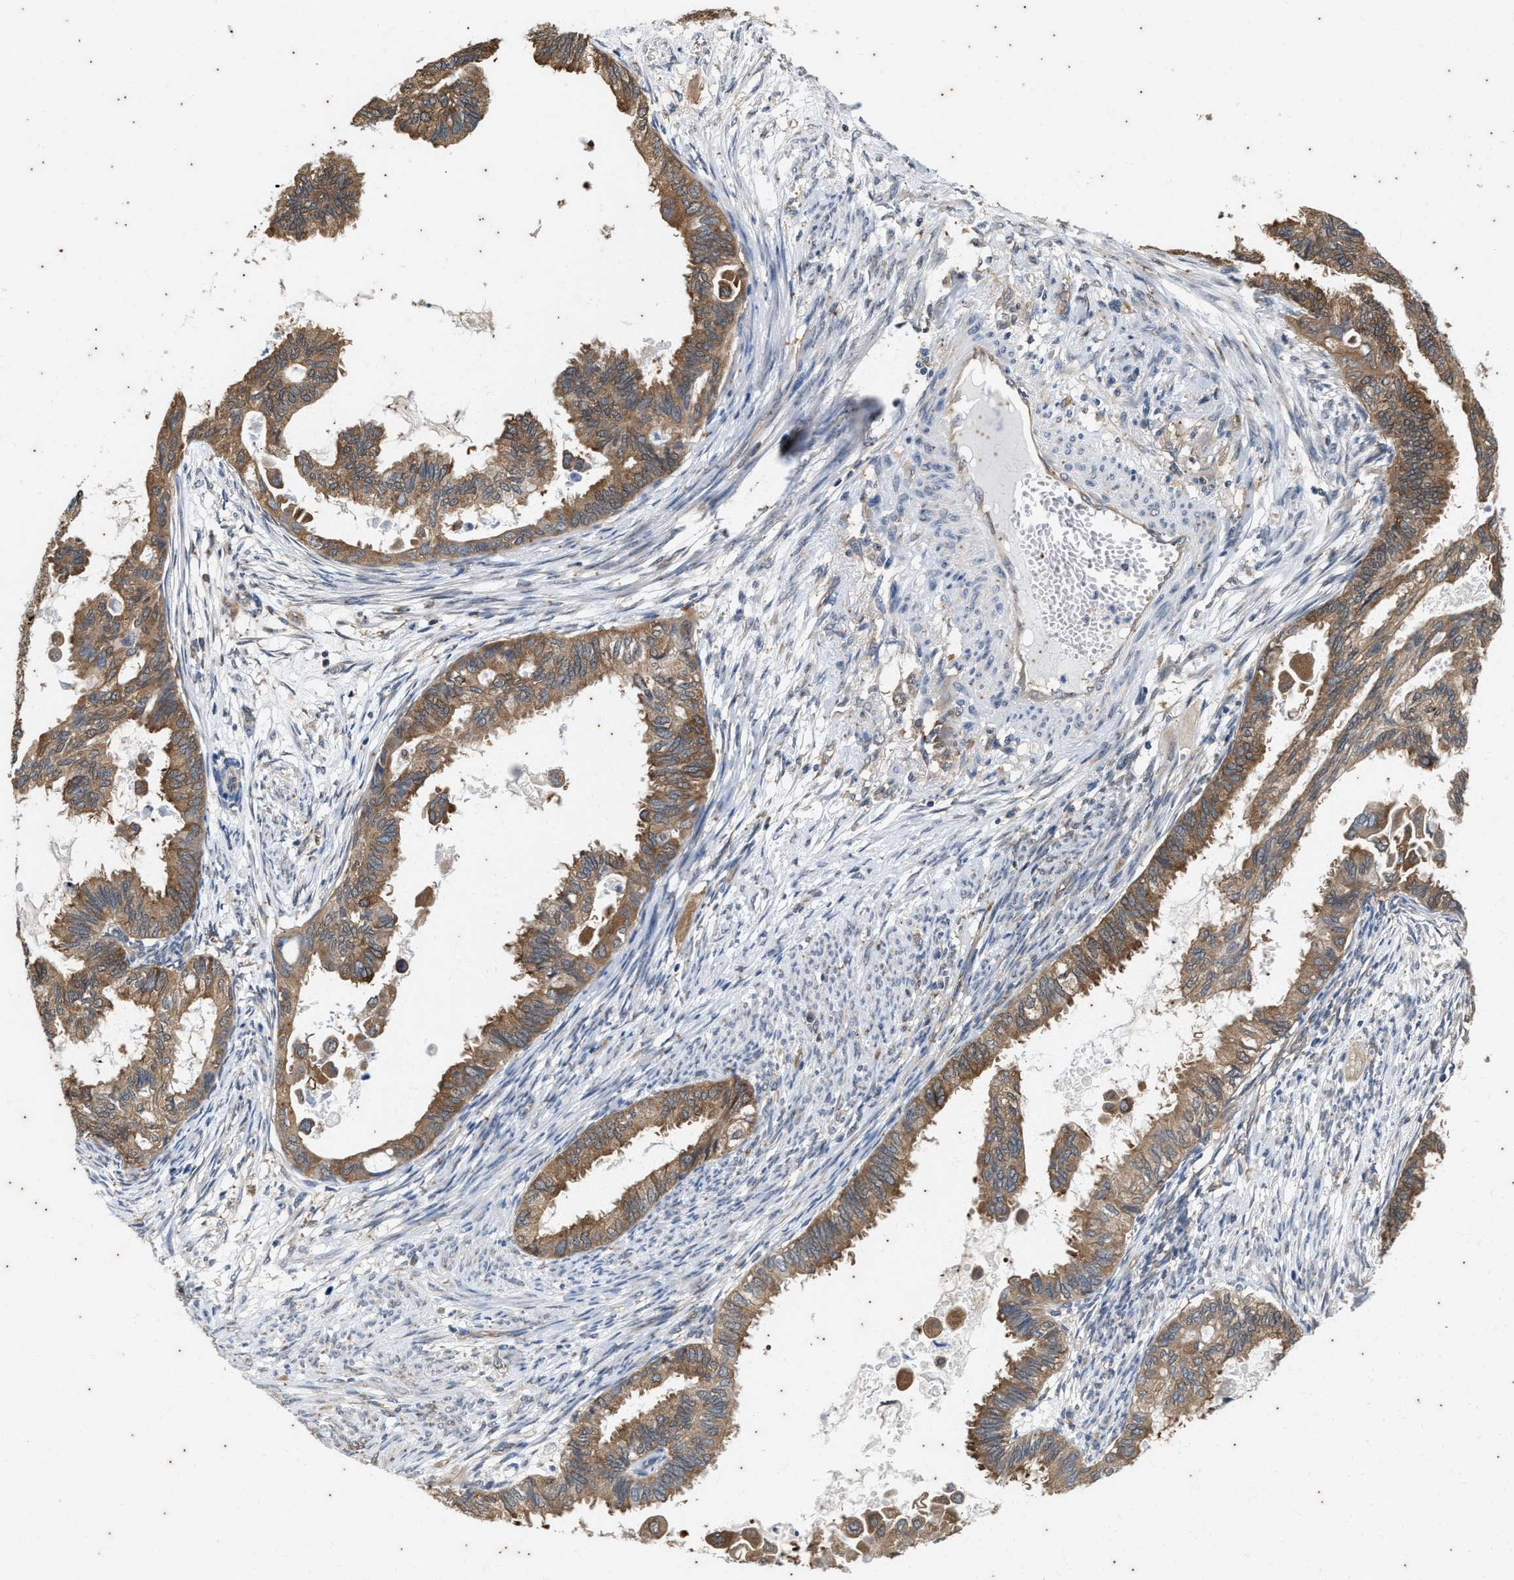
{"staining": {"intensity": "moderate", "quantity": ">75%", "location": "cytoplasmic/membranous"}, "tissue": "cervical cancer", "cell_type": "Tumor cells", "image_type": "cancer", "snomed": [{"axis": "morphology", "description": "Normal tissue, NOS"}, {"axis": "morphology", "description": "Adenocarcinoma, NOS"}, {"axis": "topography", "description": "Cervix"}, {"axis": "topography", "description": "Endometrium"}], "caption": "Tumor cells exhibit medium levels of moderate cytoplasmic/membranous expression in approximately >75% of cells in human cervical adenocarcinoma.", "gene": "COX19", "patient": {"sex": "female", "age": 86}}